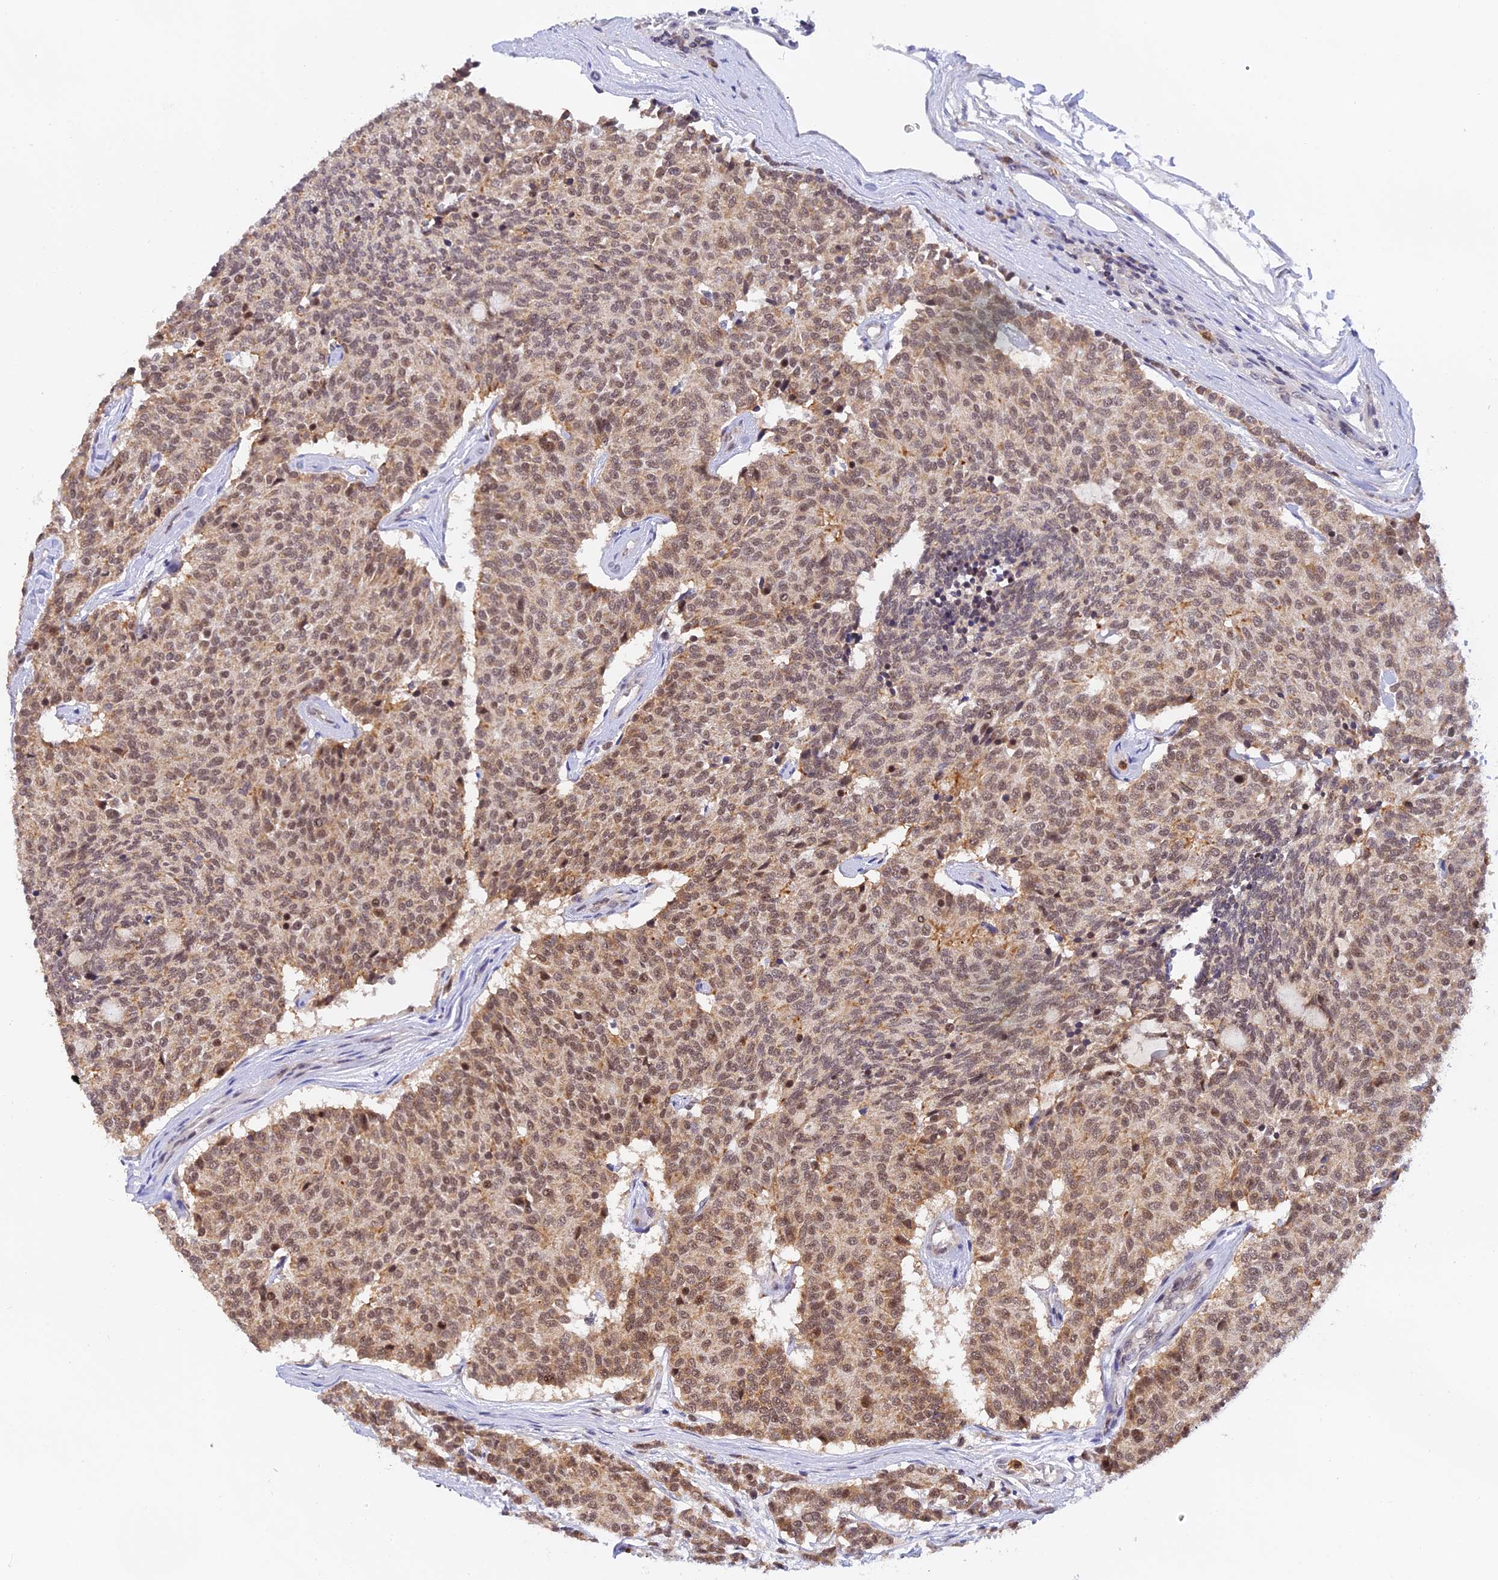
{"staining": {"intensity": "moderate", "quantity": "25%-75%", "location": "cytoplasmic/membranous,nuclear"}, "tissue": "carcinoid", "cell_type": "Tumor cells", "image_type": "cancer", "snomed": [{"axis": "morphology", "description": "Carcinoid, malignant, NOS"}, {"axis": "topography", "description": "Pancreas"}], "caption": "There is medium levels of moderate cytoplasmic/membranous and nuclear expression in tumor cells of malignant carcinoid, as demonstrated by immunohistochemical staining (brown color).", "gene": "PEX16", "patient": {"sex": "female", "age": 54}}